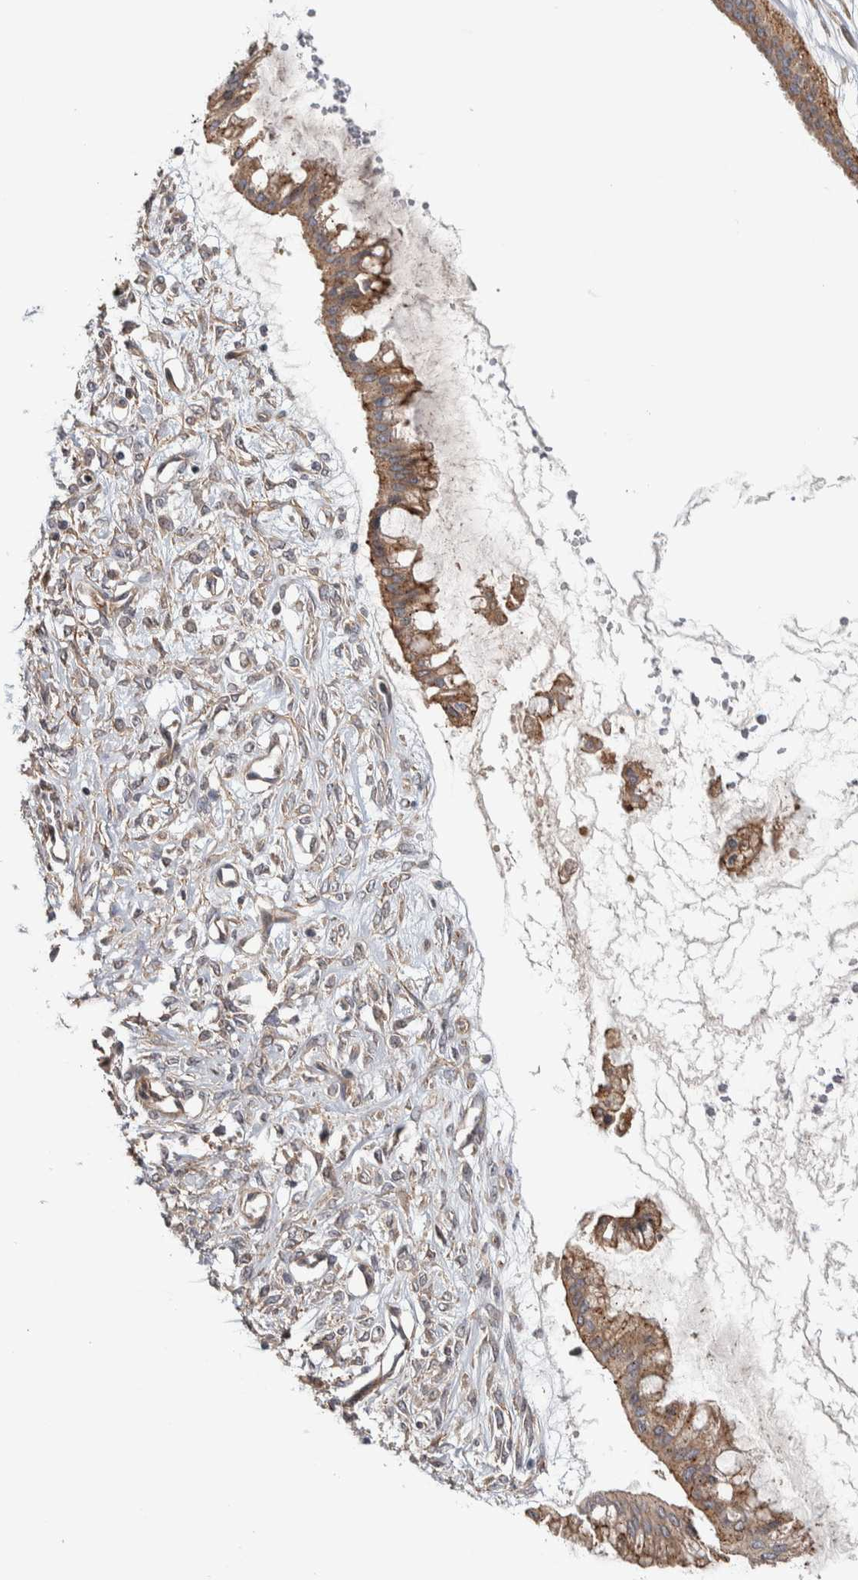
{"staining": {"intensity": "moderate", "quantity": ">75%", "location": "cytoplasmic/membranous"}, "tissue": "ovarian cancer", "cell_type": "Tumor cells", "image_type": "cancer", "snomed": [{"axis": "morphology", "description": "Cystadenocarcinoma, mucinous, NOS"}, {"axis": "topography", "description": "Ovary"}], "caption": "This micrograph reveals ovarian mucinous cystadenocarcinoma stained with immunohistochemistry (IHC) to label a protein in brown. The cytoplasmic/membranous of tumor cells show moderate positivity for the protein. Nuclei are counter-stained blue.", "gene": "CHMP4C", "patient": {"sex": "female", "age": 73}}